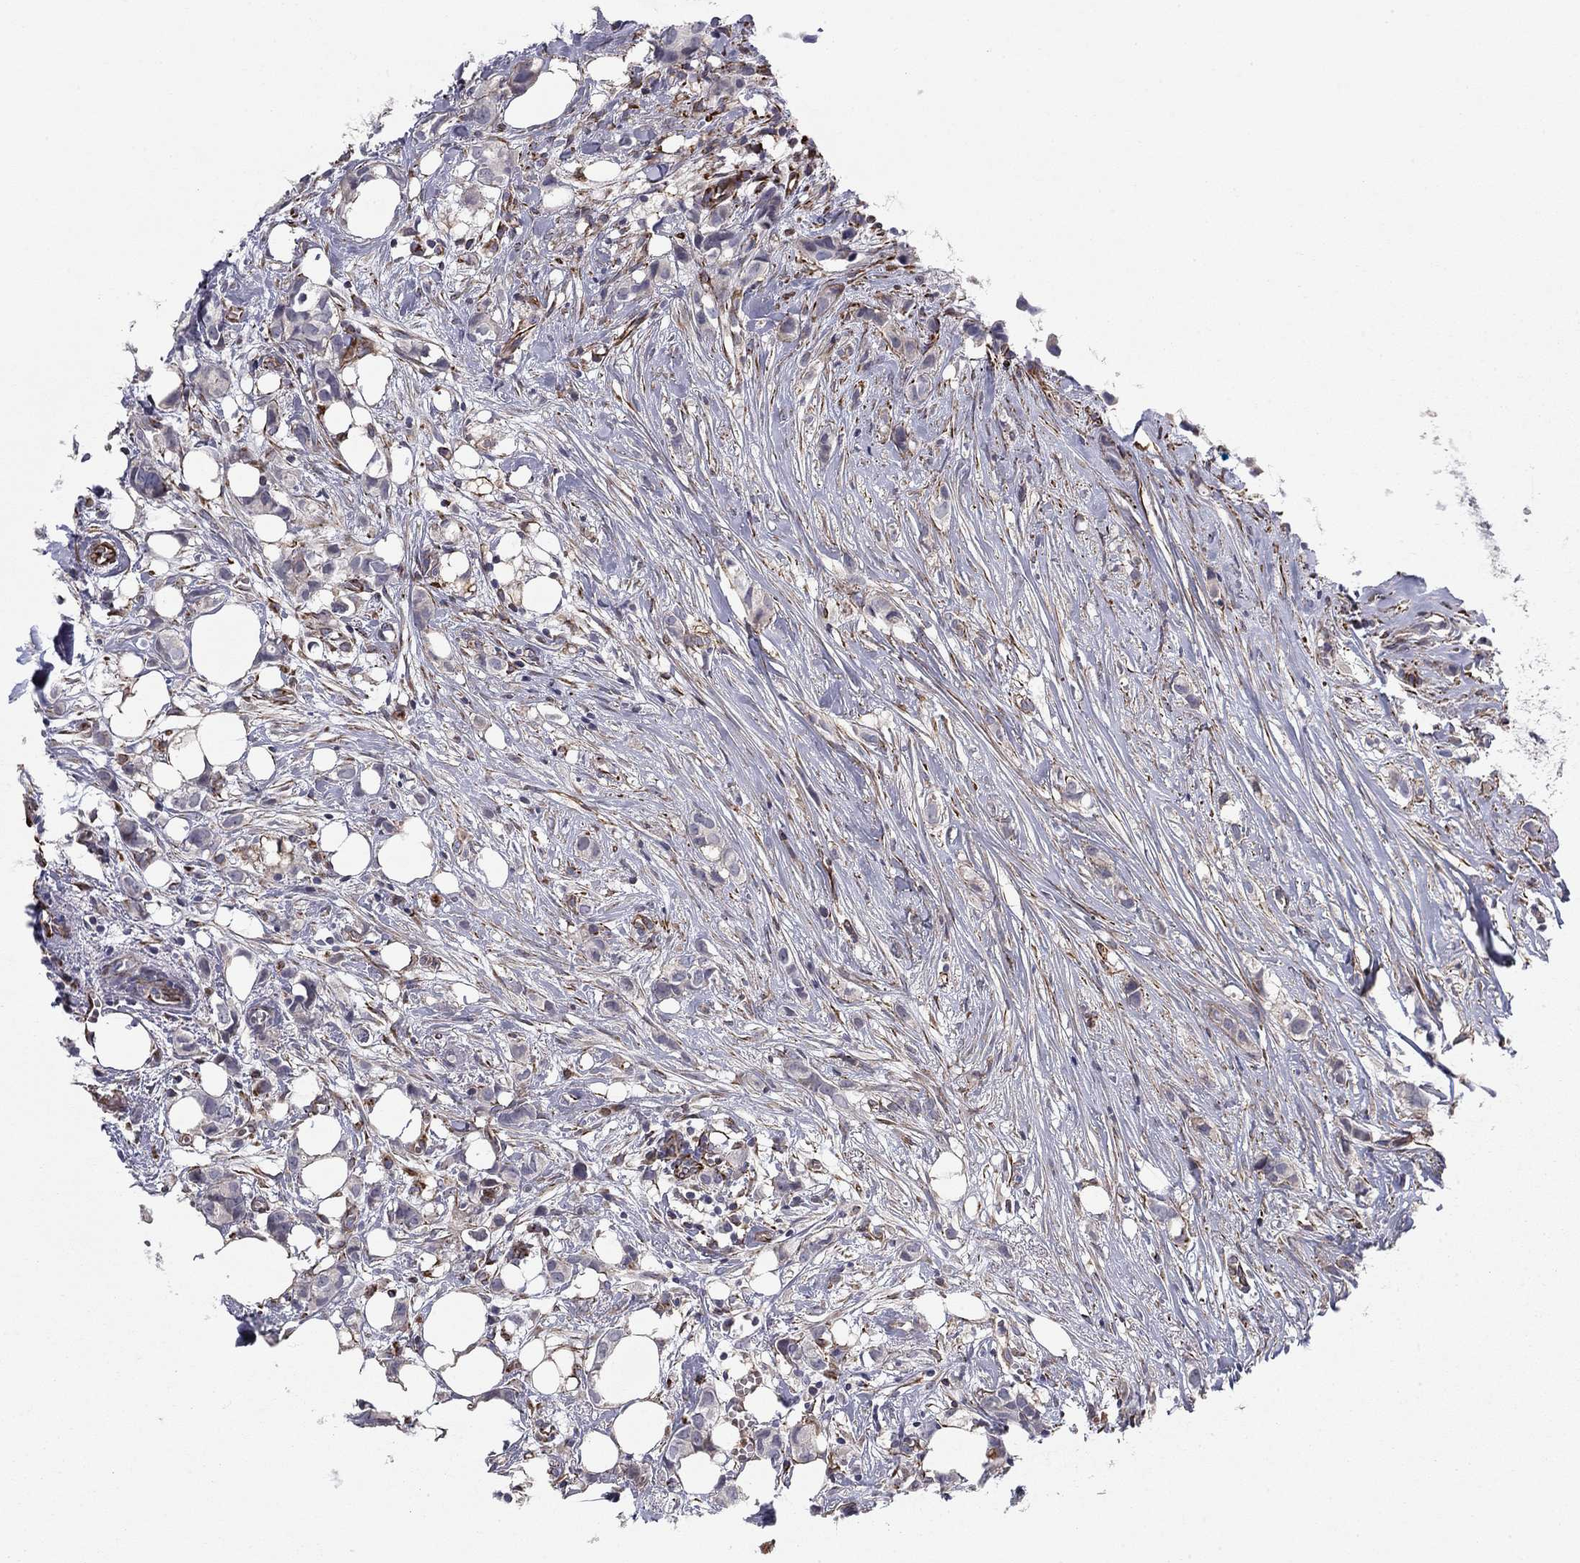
{"staining": {"intensity": "negative", "quantity": "none", "location": "none"}, "tissue": "breast cancer", "cell_type": "Tumor cells", "image_type": "cancer", "snomed": [{"axis": "morphology", "description": "Duct carcinoma"}, {"axis": "topography", "description": "Breast"}], "caption": "A high-resolution photomicrograph shows IHC staining of invasive ductal carcinoma (breast), which shows no significant positivity in tumor cells. (Stains: DAB (3,3'-diaminobenzidine) IHC with hematoxylin counter stain, Microscopy: brightfield microscopy at high magnification).", "gene": "CLSTN1", "patient": {"sex": "female", "age": 85}}